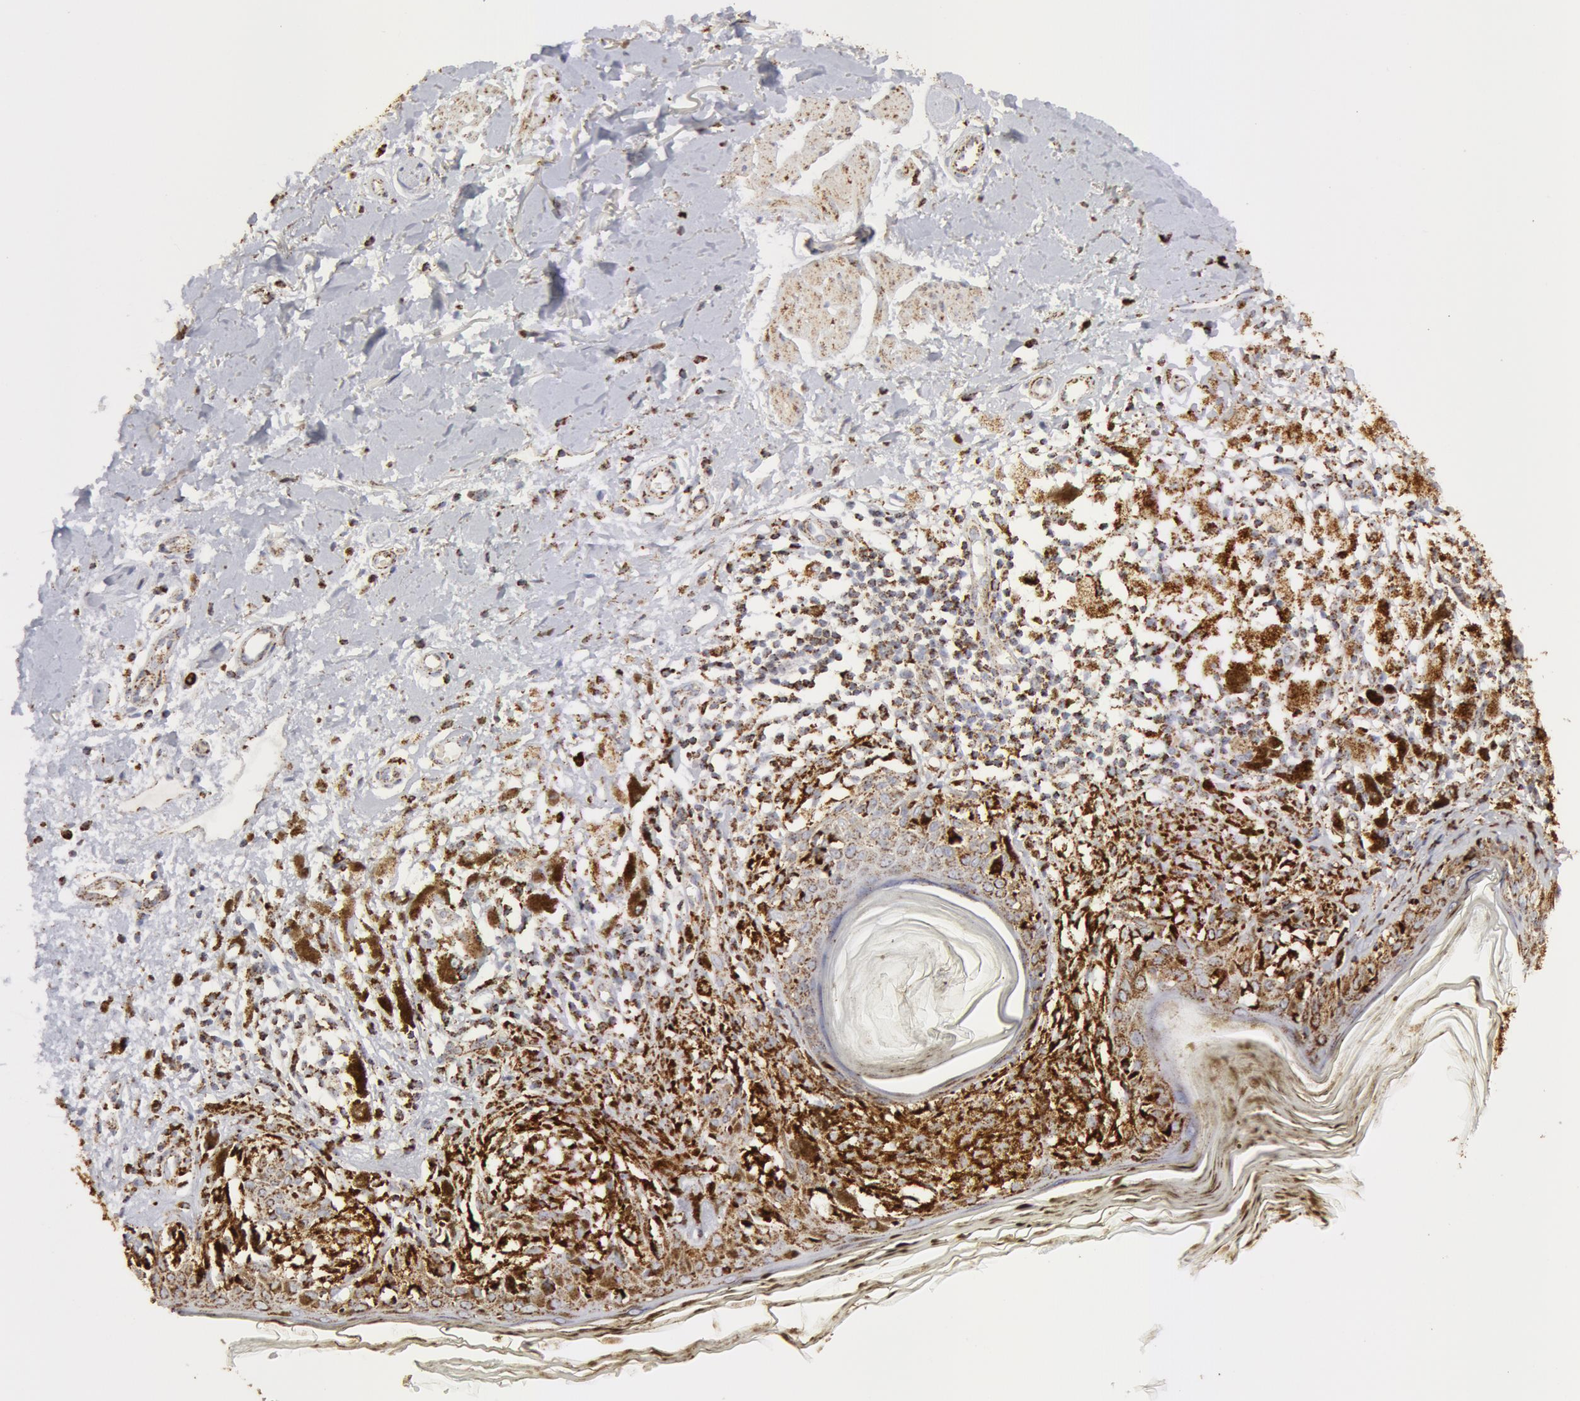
{"staining": {"intensity": "strong", "quantity": ">75%", "location": "cytoplasmic/membranous"}, "tissue": "melanoma", "cell_type": "Tumor cells", "image_type": "cancer", "snomed": [{"axis": "morphology", "description": "Malignant melanoma, NOS"}, {"axis": "topography", "description": "Skin"}], "caption": "Immunohistochemical staining of melanoma reveals high levels of strong cytoplasmic/membranous protein staining in approximately >75% of tumor cells.", "gene": "ATP5F1B", "patient": {"sex": "male", "age": 88}}